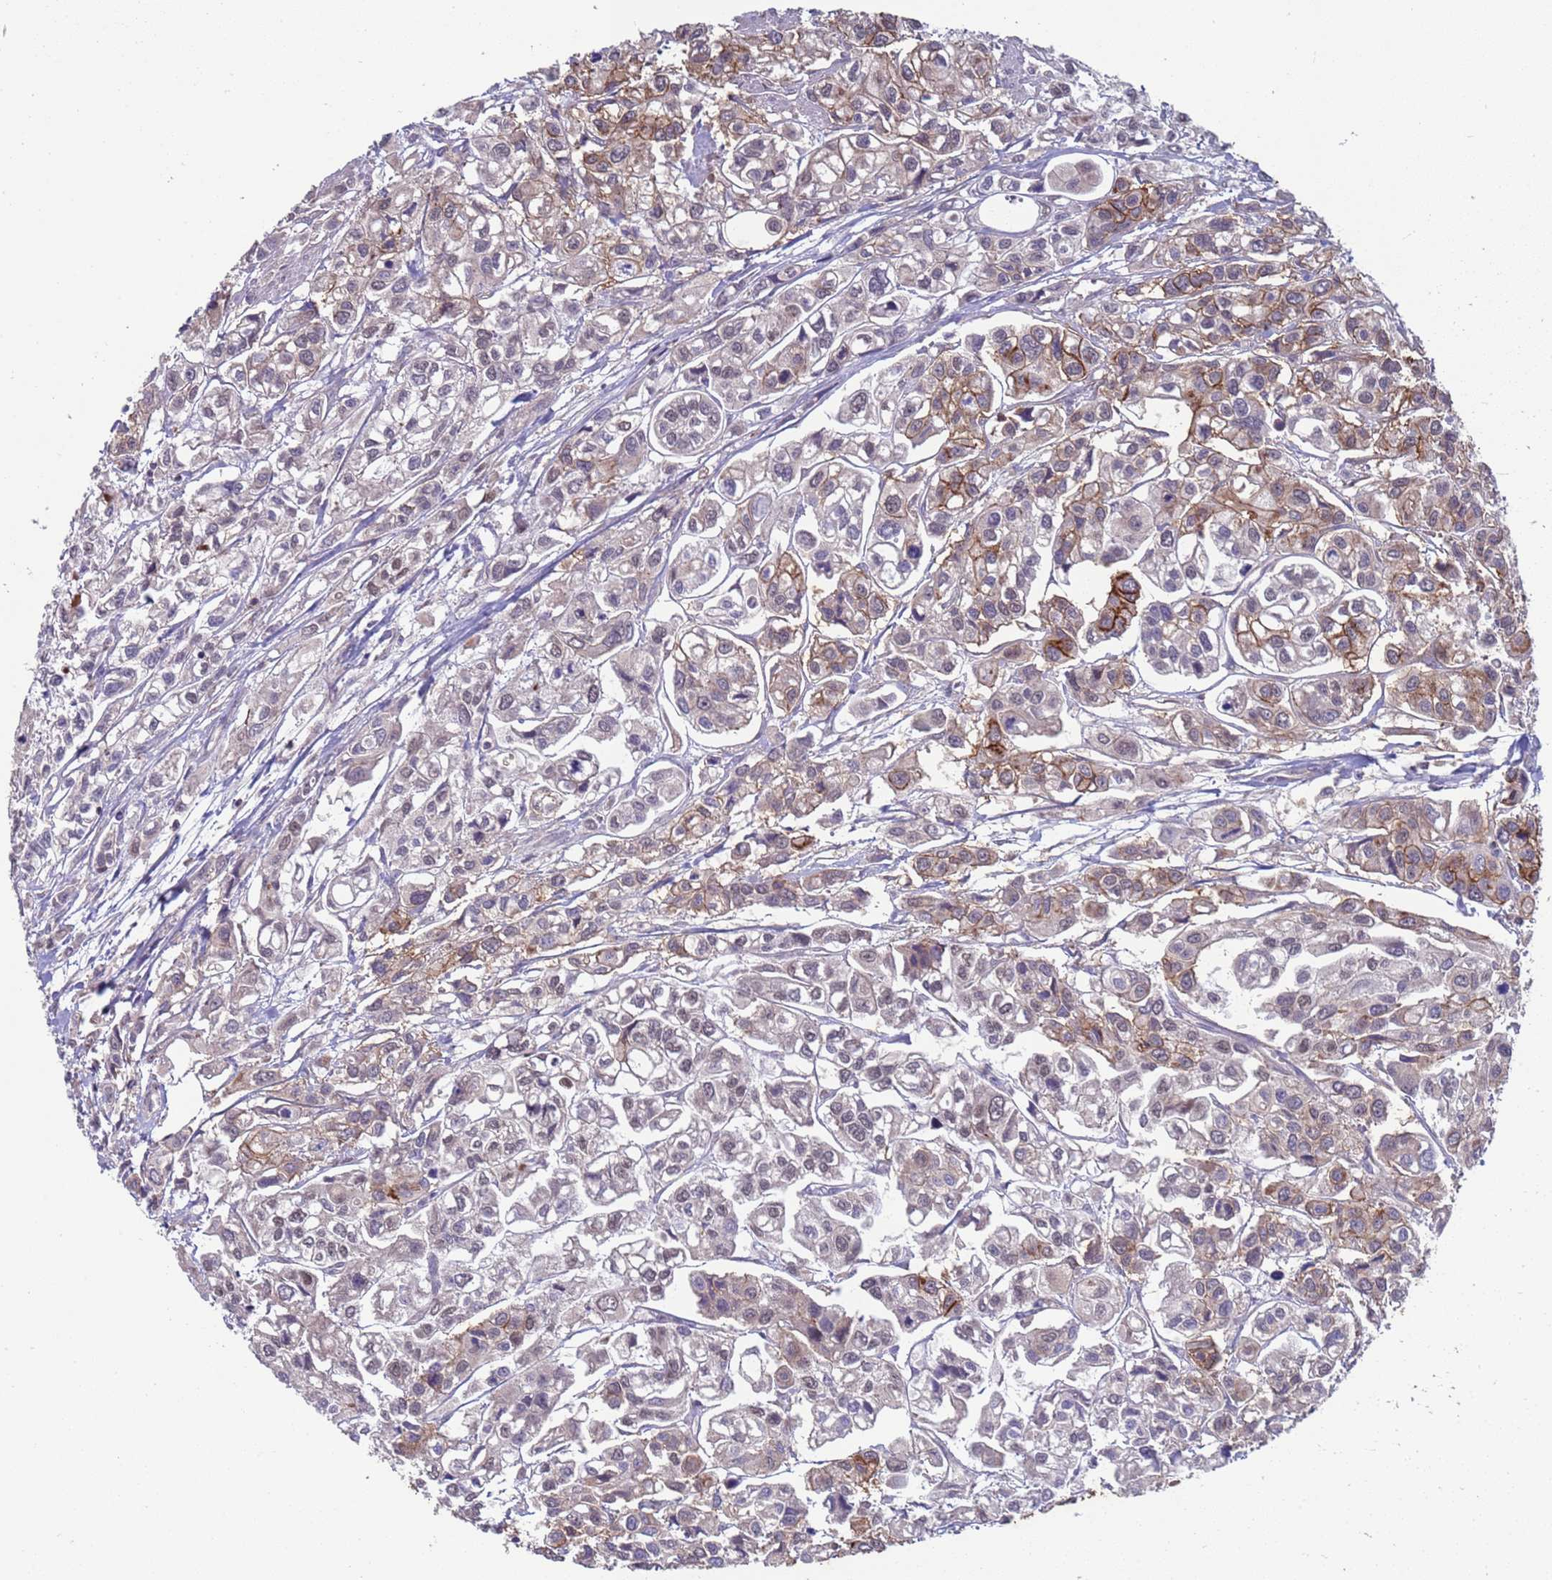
{"staining": {"intensity": "moderate", "quantity": "<25%", "location": "cytoplasmic/membranous"}, "tissue": "urothelial cancer", "cell_type": "Tumor cells", "image_type": "cancer", "snomed": [{"axis": "morphology", "description": "Urothelial carcinoma, High grade"}, {"axis": "topography", "description": "Urinary bladder"}], "caption": "DAB immunohistochemical staining of urothelial cancer exhibits moderate cytoplasmic/membranous protein staining in about <25% of tumor cells.", "gene": "ACAD8", "patient": {"sex": "male", "age": 67}}